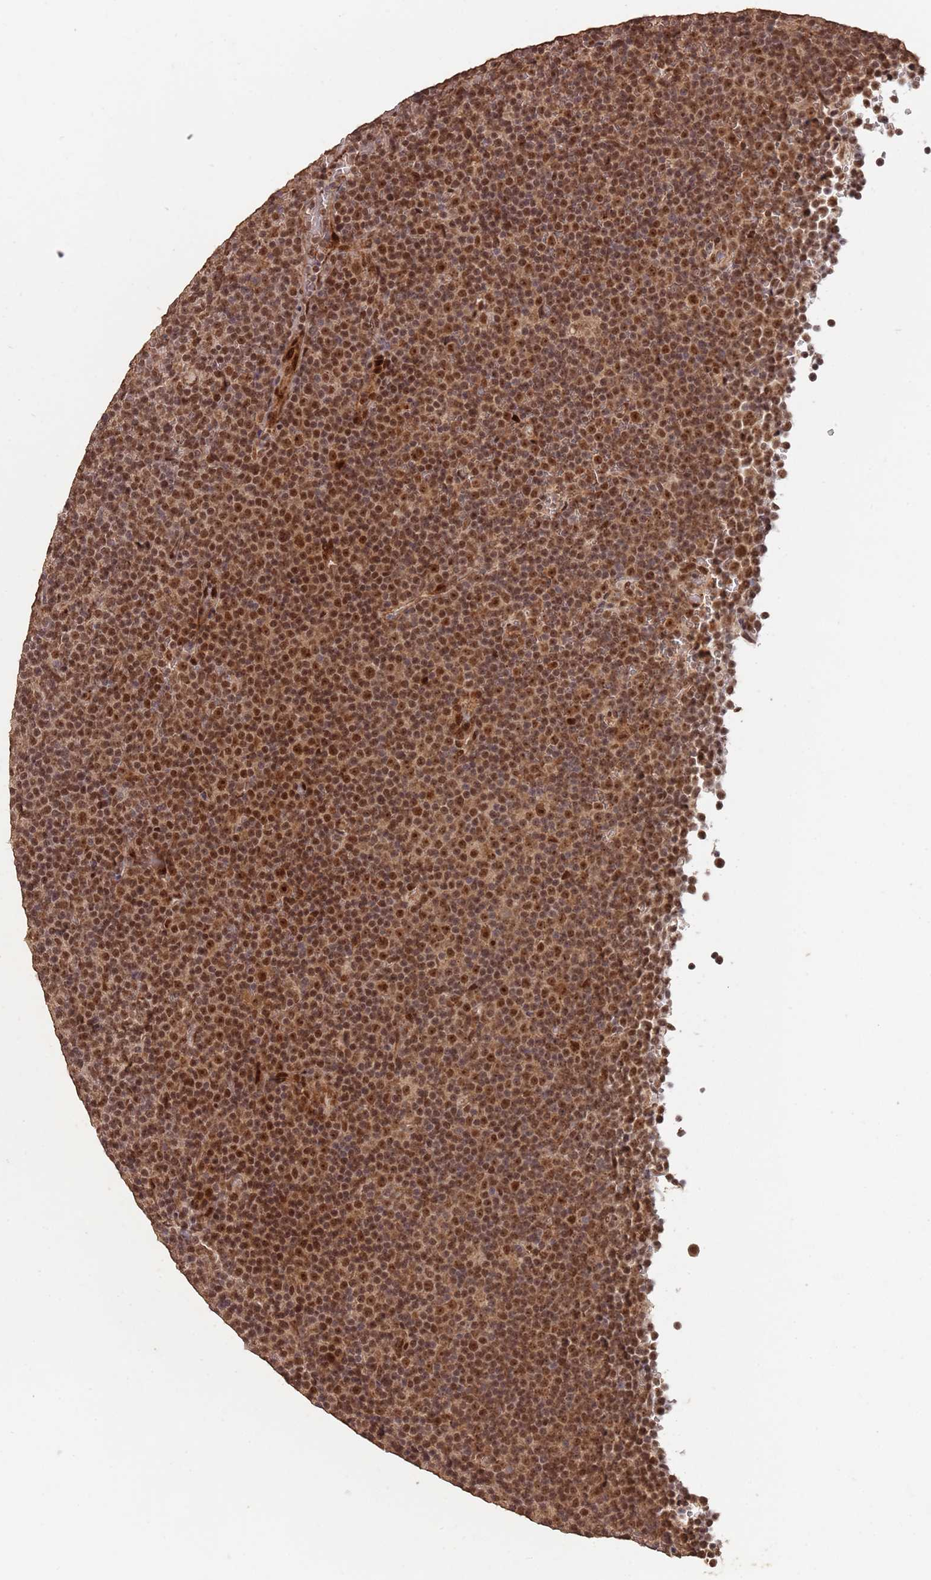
{"staining": {"intensity": "strong", "quantity": "25%-75%", "location": "nuclear"}, "tissue": "lymphoma", "cell_type": "Tumor cells", "image_type": "cancer", "snomed": [{"axis": "morphology", "description": "Malignant lymphoma, non-Hodgkin's type, Low grade"}, {"axis": "topography", "description": "Lymph node"}], "caption": "The micrograph reveals staining of low-grade malignant lymphoma, non-Hodgkin's type, revealing strong nuclear protein positivity (brown color) within tumor cells. The staining was performed using DAB to visualize the protein expression in brown, while the nuclei were stained in blue with hematoxylin (Magnification: 20x).", "gene": "RFXANK", "patient": {"sex": "female", "age": 67}}